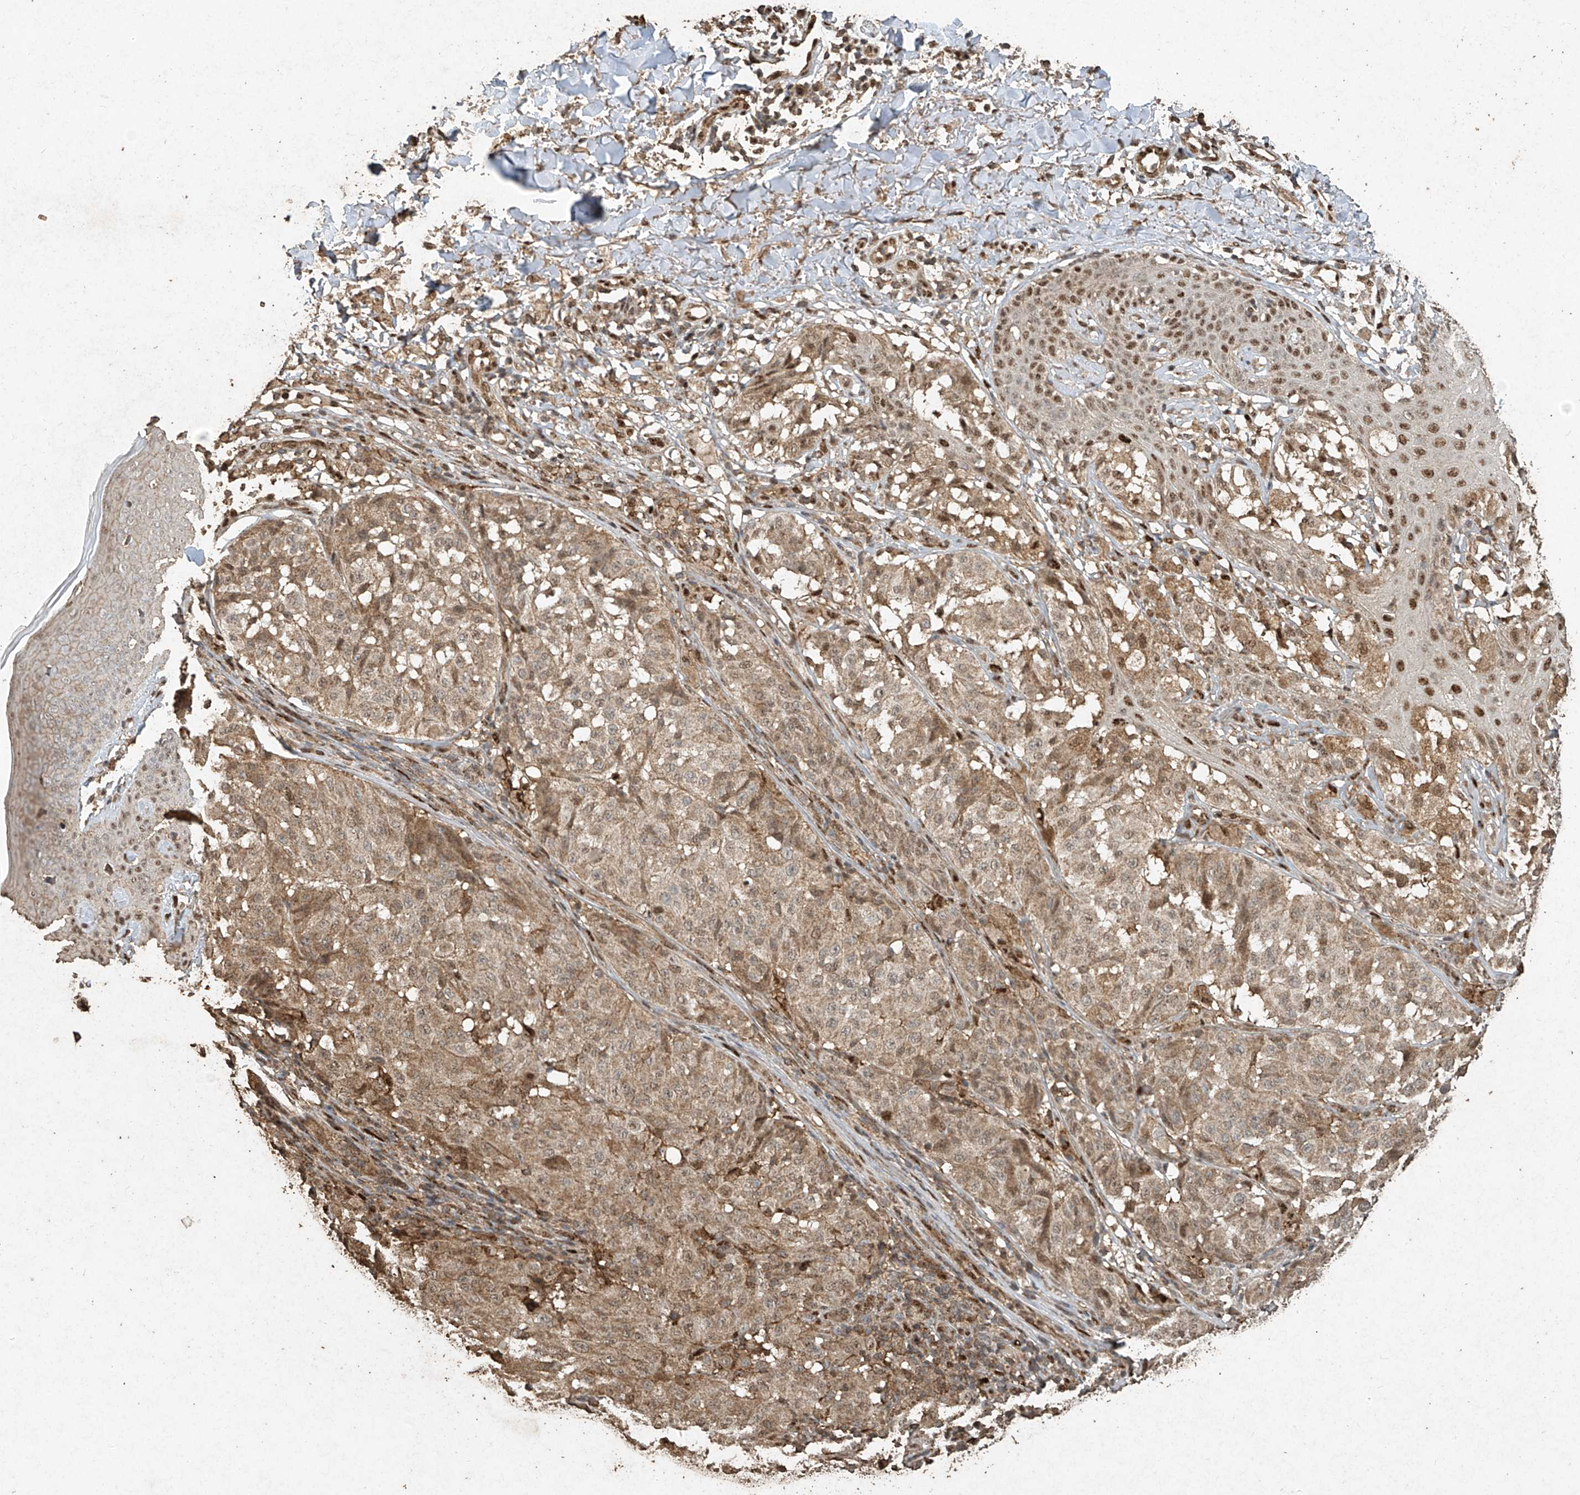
{"staining": {"intensity": "moderate", "quantity": "<25%", "location": "nuclear"}, "tissue": "melanoma", "cell_type": "Tumor cells", "image_type": "cancer", "snomed": [{"axis": "morphology", "description": "Malignant melanoma, NOS"}, {"axis": "topography", "description": "Skin"}], "caption": "Immunohistochemistry staining of malignant melanoma, which shows low levels of moderate nuclear expression in about <25% of tumor cells indicating moderate nuclear protein expression. The staining was performed using DAB (3,3'-diaminobenzidine) (brown) for protein detection and nuclei were counterstained in hematoxylin (blue).", "gene": "ERBB3", "patient": {"sex": "female", "age": 46}}